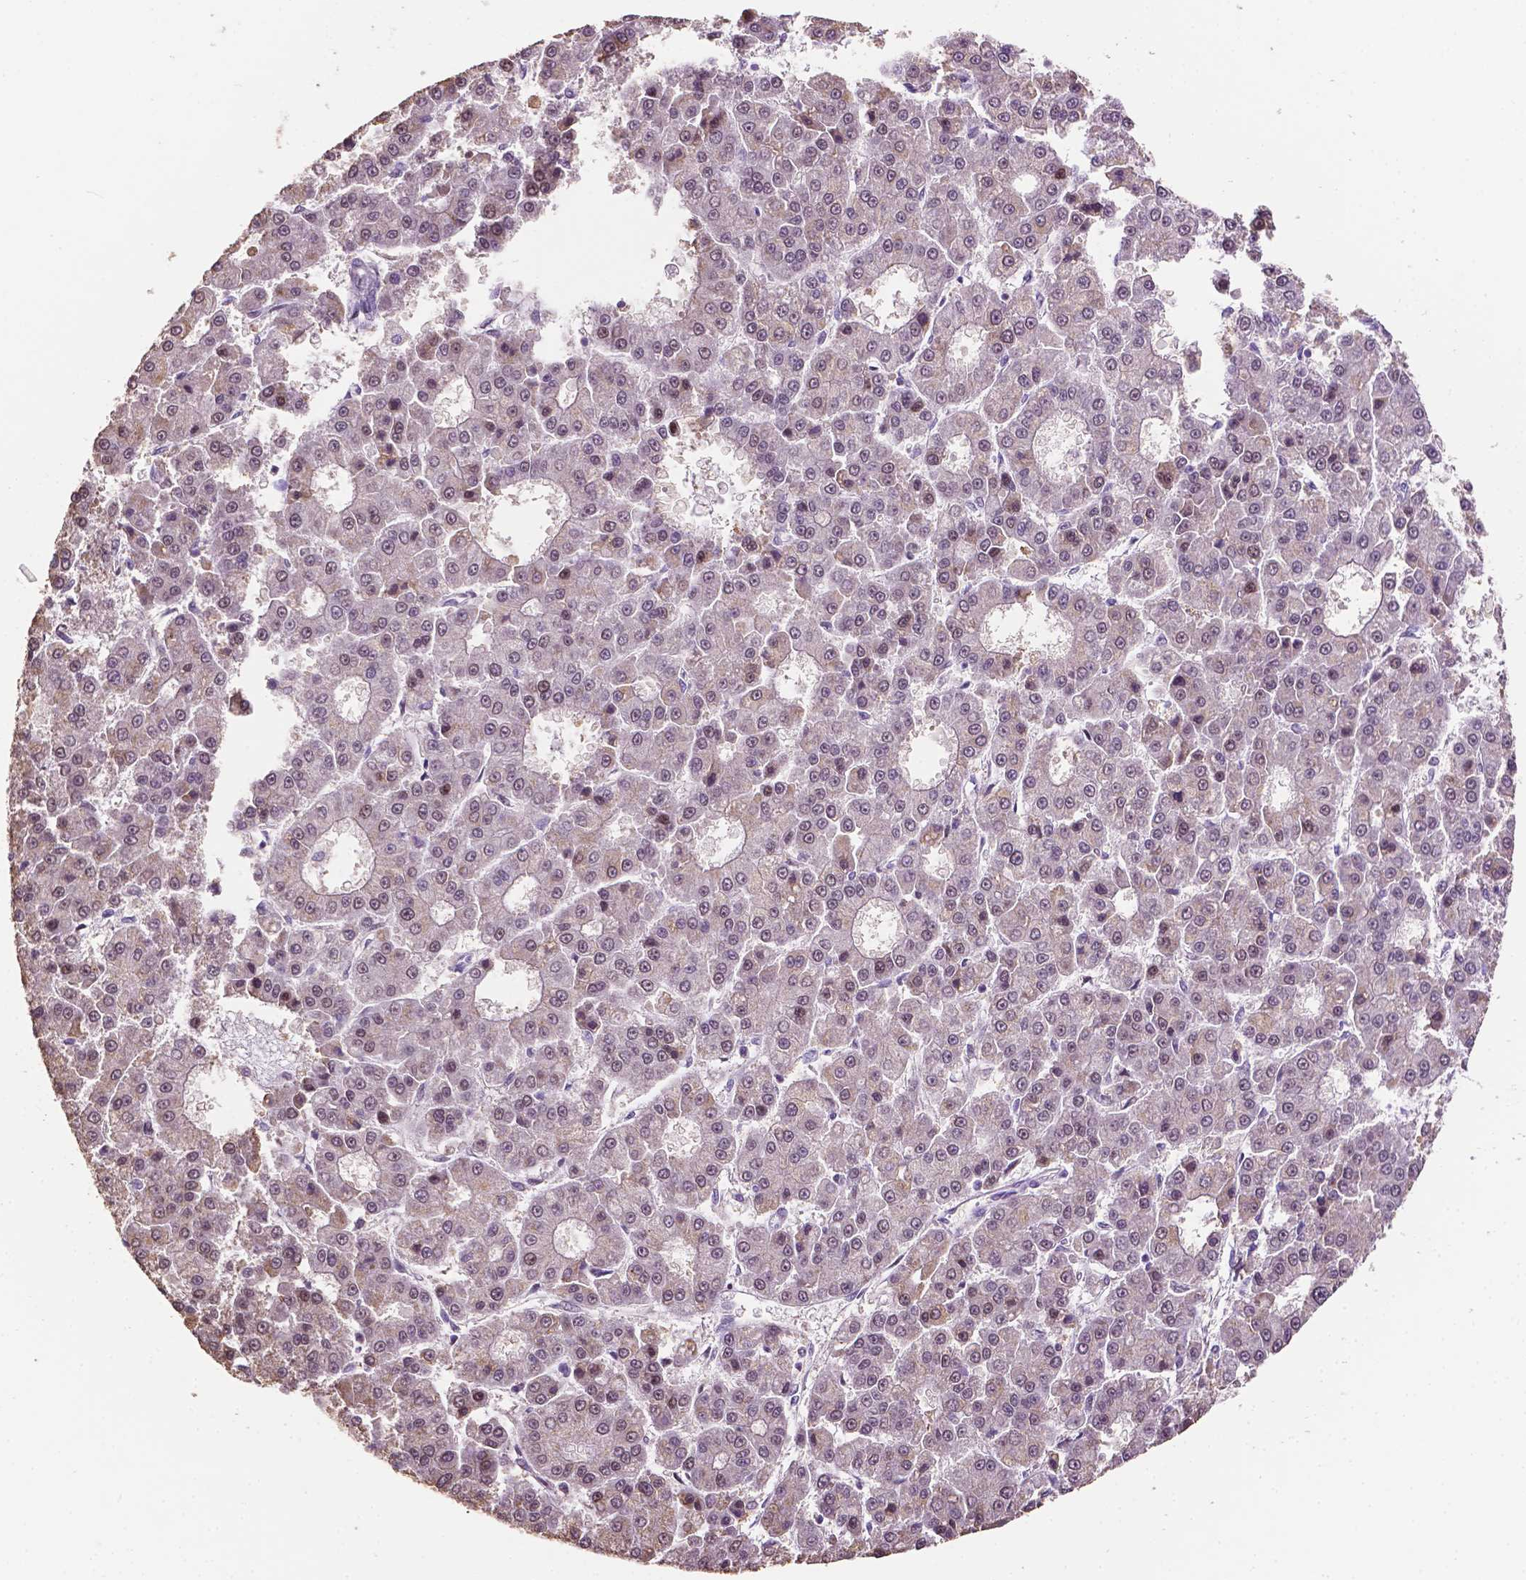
{"staining": {"intensity": "weak", "quantity": ">75%", "location": "cytoplasmic/membranous,nuclear"}, "tissue": "liver cancer", "cell_type": "Tumor cells", "image_type": "cancer", "snomed": [{"axis": "morphology", "description": "Carcinoma, Hepatocellular, NOS"}, {"axis": "topography", "description": "Liver"}], "caption": "Tumor cells show low levels of weak cytoplasmic/membranous and nuclear staining in about >75% of cells in human liver hepatocellular carcinoma. The staining was performed using DAB (3,3'-diaminobenzidine) to visualize the protein expression in brown, while the nuclei were stained in blue with hematoxylin (Magnification: 20x).", "gene": "PTPN6", "patient": {"sex": "male", "age": 70}}